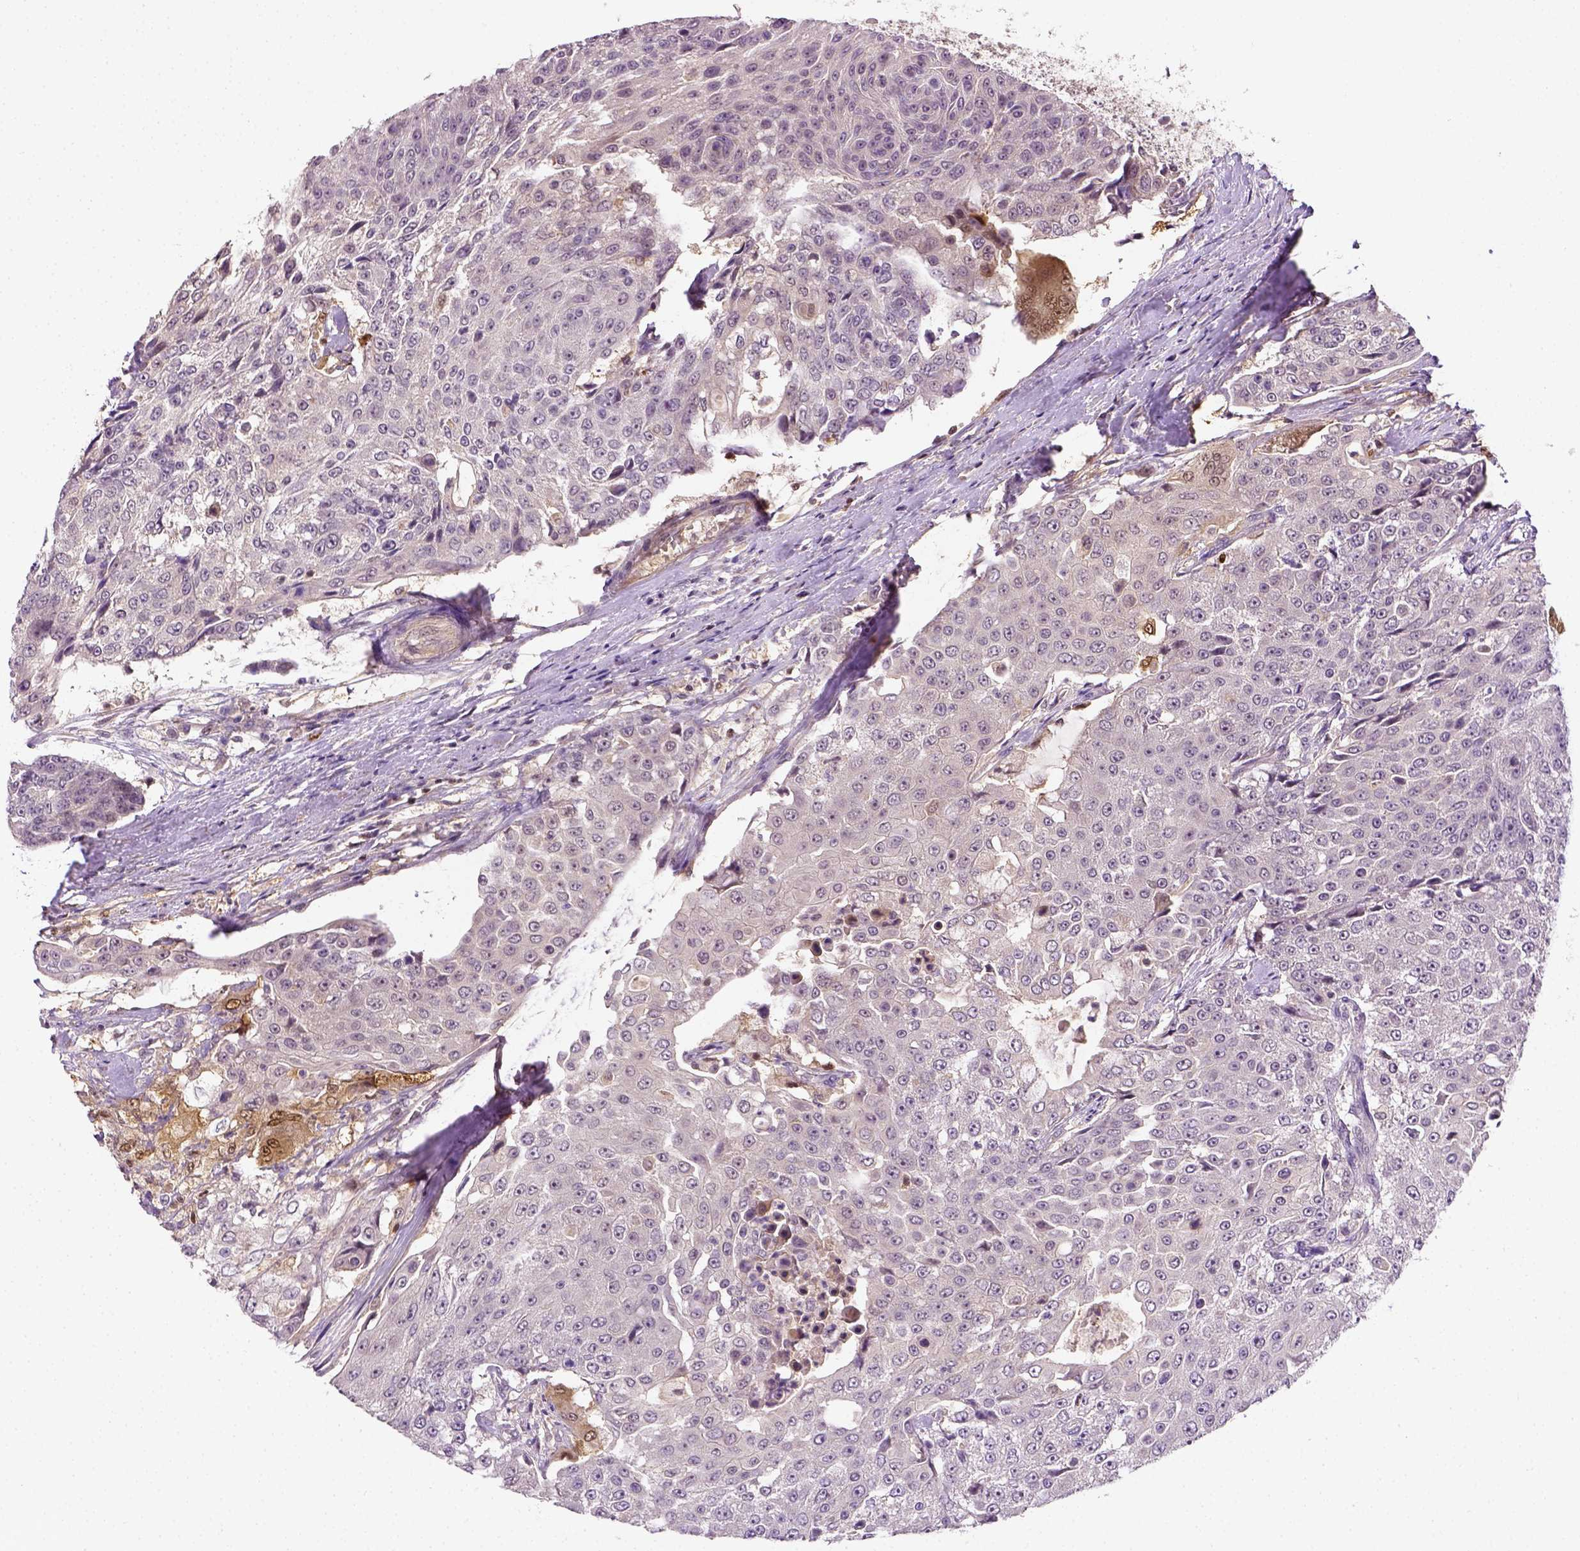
{"staining": {"intensity": "negative", "quantity": "none", "location": "none"}, "tissue": "urothelial cancer", "cell_type": "Tumor cells", "image_type": "cancer", "snomed": [{"axis": "morphology", "description": "Urothelial carcinoma, High grade"}, {"axis": "topography", "description": "Urinary bladder"}], "caption": "Immunohistochemical staining of urothelial carcinoma (high-grade) demonstrates no significant positivity in tumor cells.", "gene": "MATK", "patient": {"sex": "female", "age": 63}}